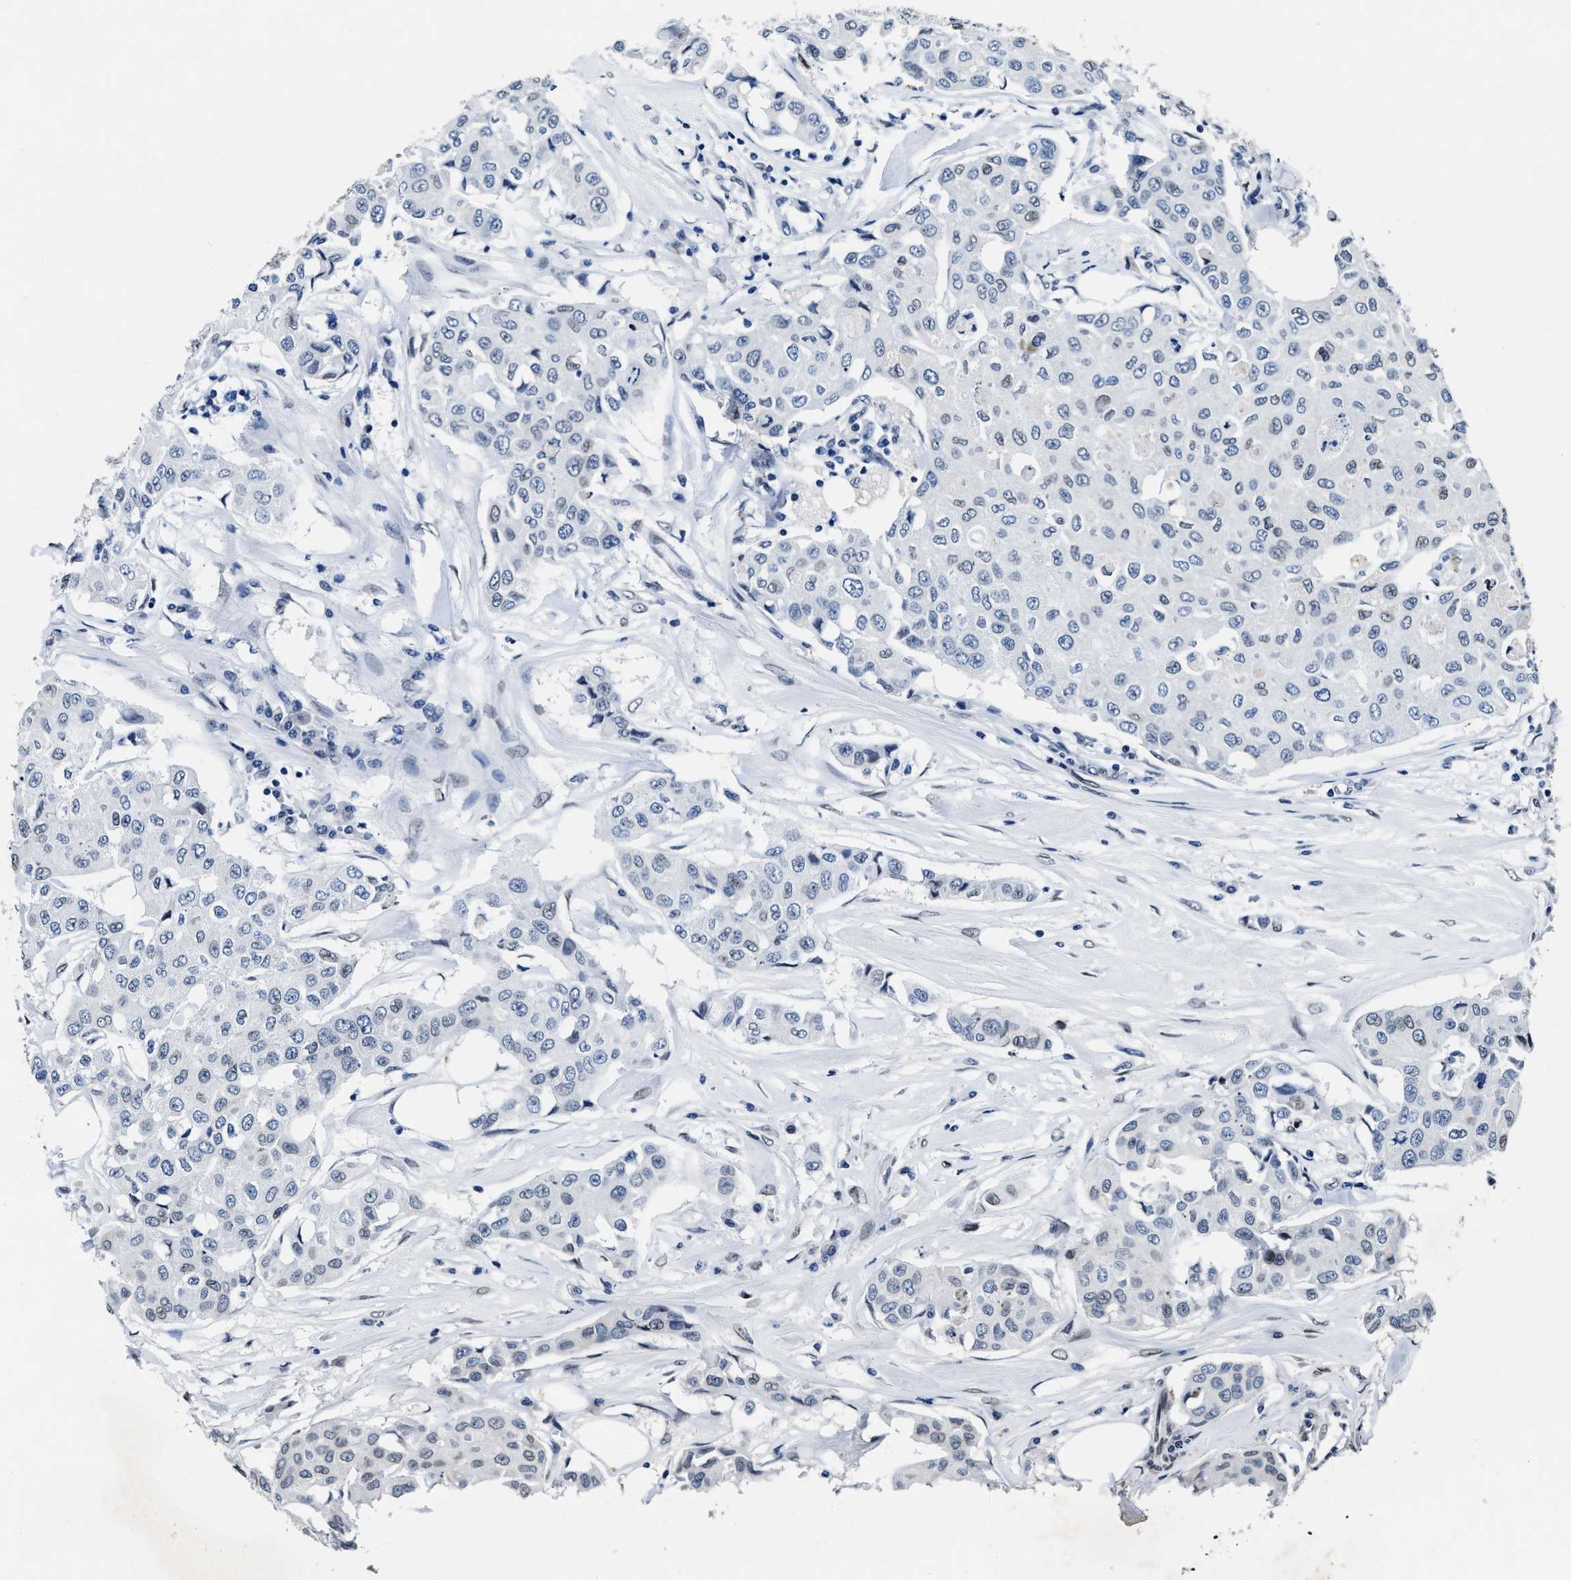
{"staining": {"intensity": "negative", "quantity": "none", "location": "none"}, "tissue": "breast cancer", "cell_type": "Tumor cells", "image_type": "cancer", "snomed": [{"axis": "morphology", "description": "Duct carcinoma"}, {"axis": "topography", "description": "Breast"}], "caption": "The image demonstrates no significant expression in tumor cells of breast cancer. (Immunohistochemistry (ihc), brightfield microscopy, high magnification).", "gene": "UBN2", "patient": {"sex": "female", "age": 80}}